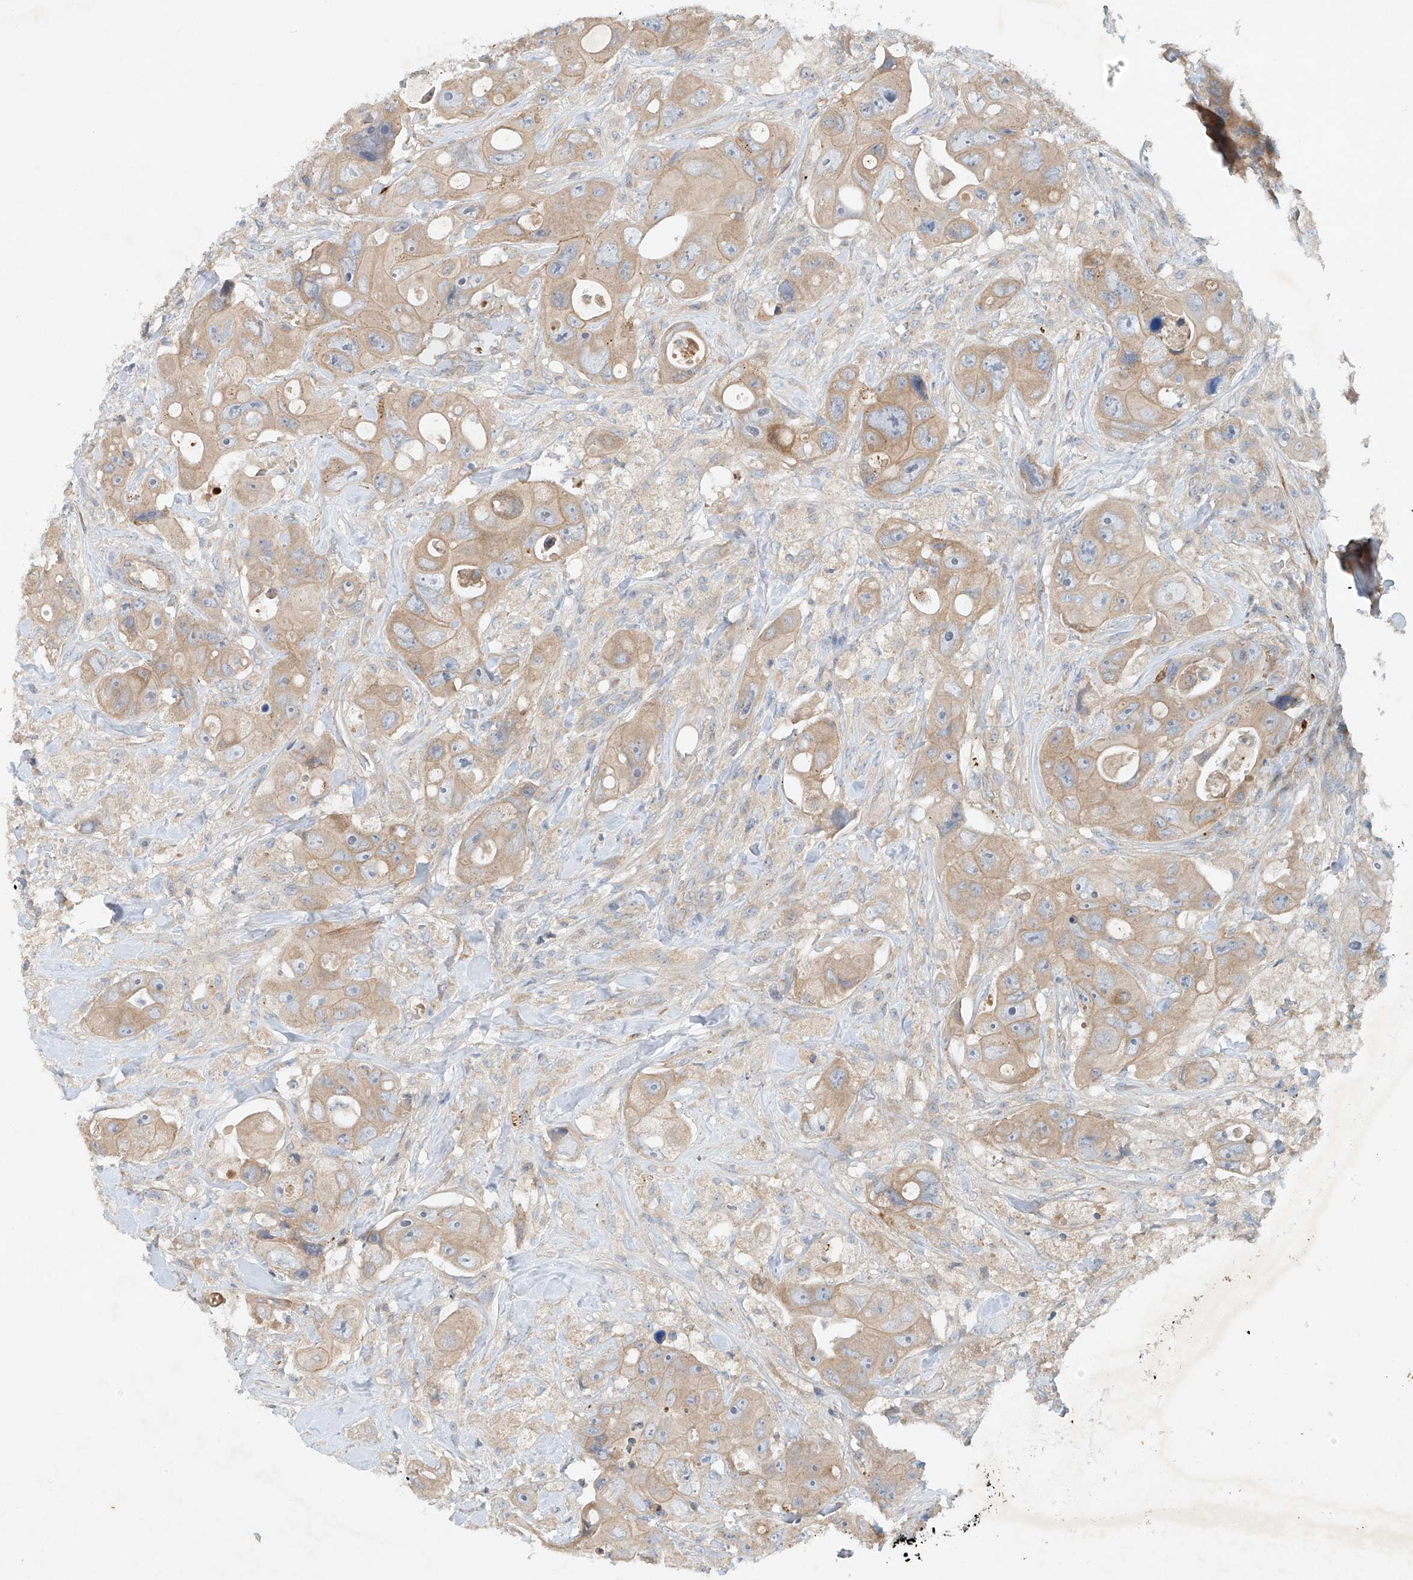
{"staining": {"intensity": "weak", "quantity": ">75%", "location": "cytoplasmic/membranous"}, "tissue": "colorectal cancer", "cell_type": "Tumor cells", "image_type": "cancer", "snomed": [{"axis": "morphology", "description": "Adenocarcinoma, NOS"}, {"axis": "topography", "description": "Colon"}], "caption": "Weak cytoplasmic/membranous protein staining is appreciated in approximately >75% of tumor cells in colorectal cancer (adenocarcinoma).", "gene": "LYRM9", "patient": {"sex": "female", "age": 46}}